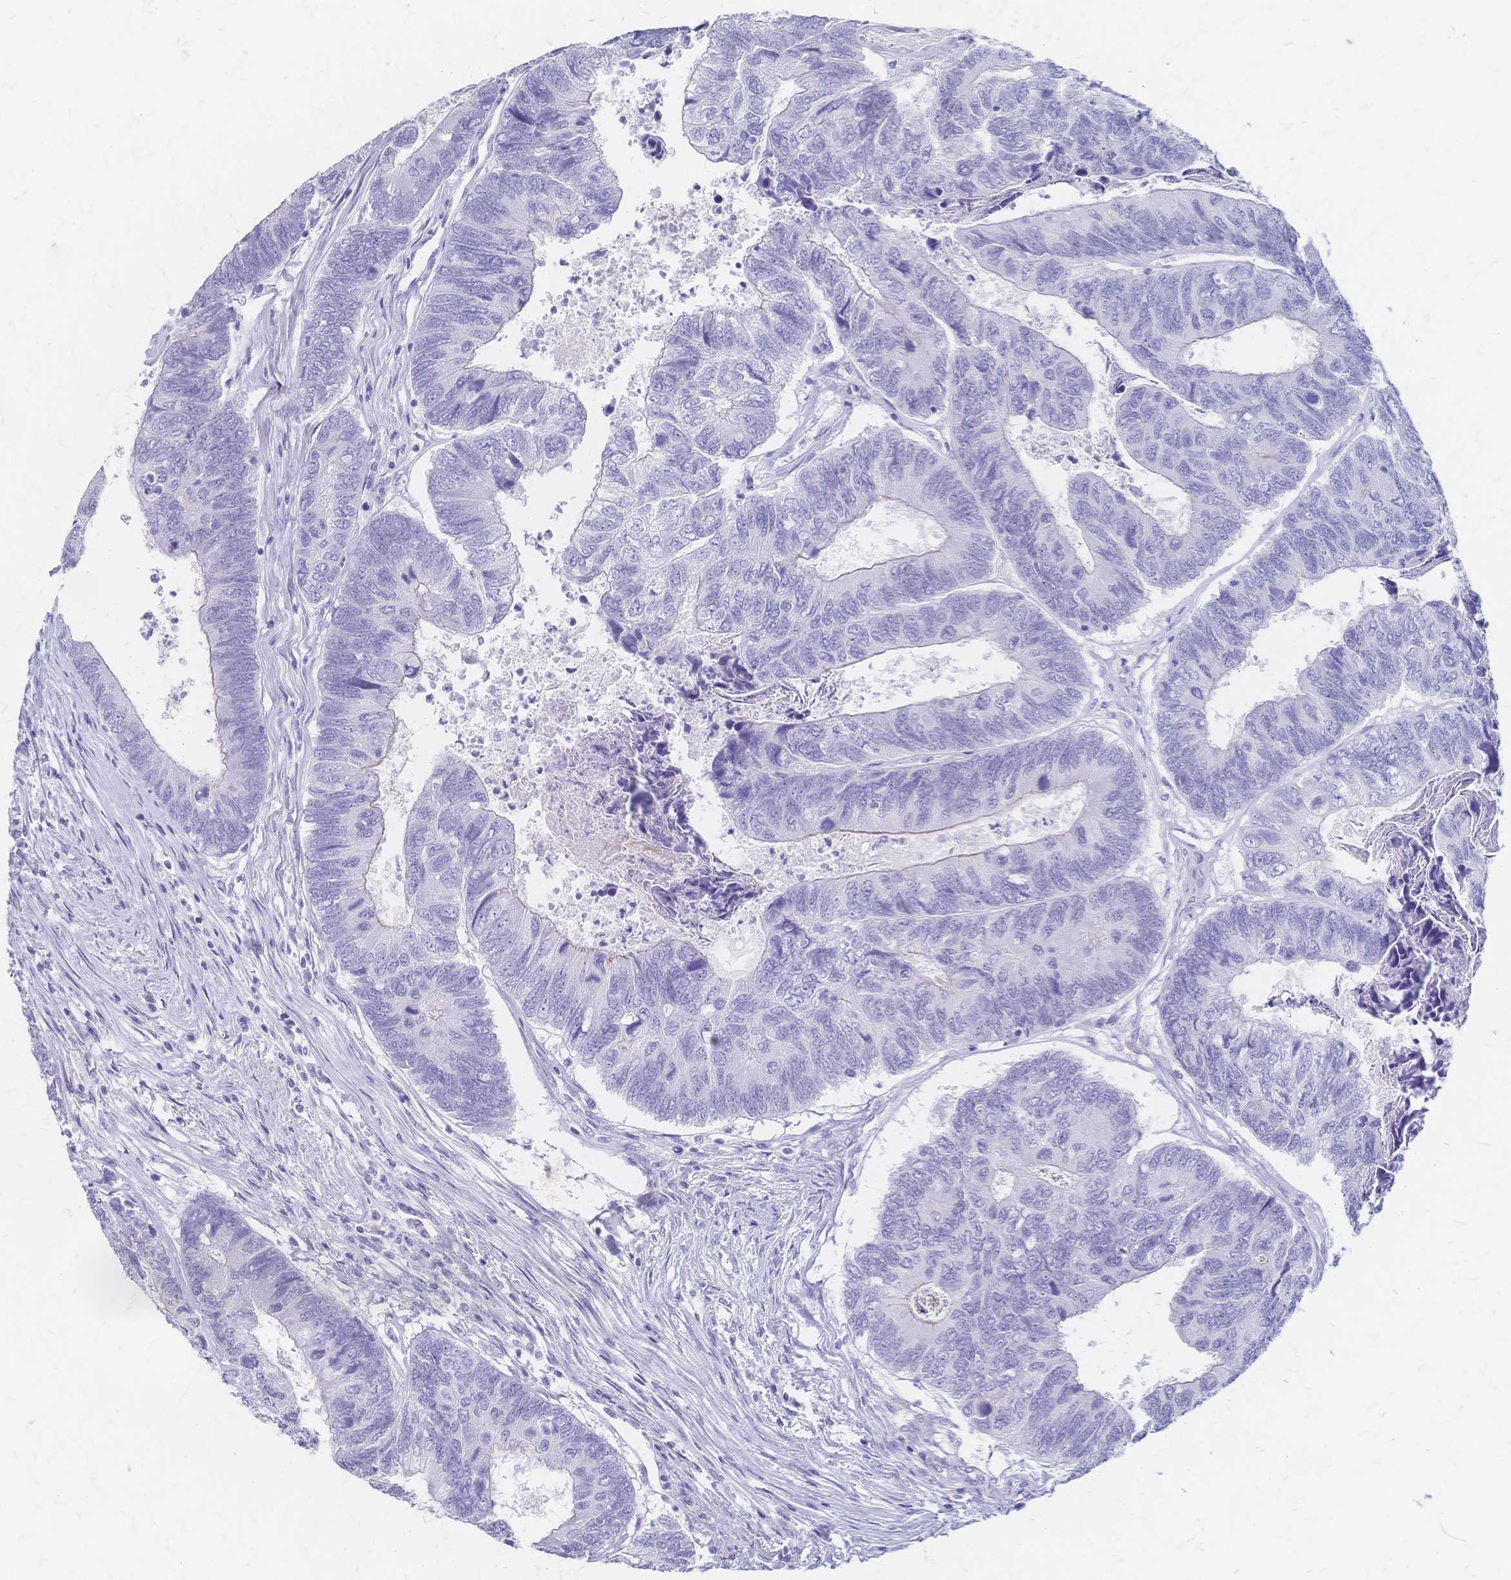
{"staining": {"intensity": "negative", "quantity": "none", "location": "none"}, "tissue": "colorectal cancer", "cell_type": "Tumor cells", "image_type": "cancer", "snomed": [{"axis": "morphology", "description": "Adenocarcinoma, NOS"}, {"axis": "topography", "description": "Colon"}], "caption": "This is an immunohistochemistry (IHC) image of colorectal cancer (adenocarcinoma). There is no expression in tumor cells.", "gene": "CYB5A", "patient": {"sex": "female", "age": 67}}